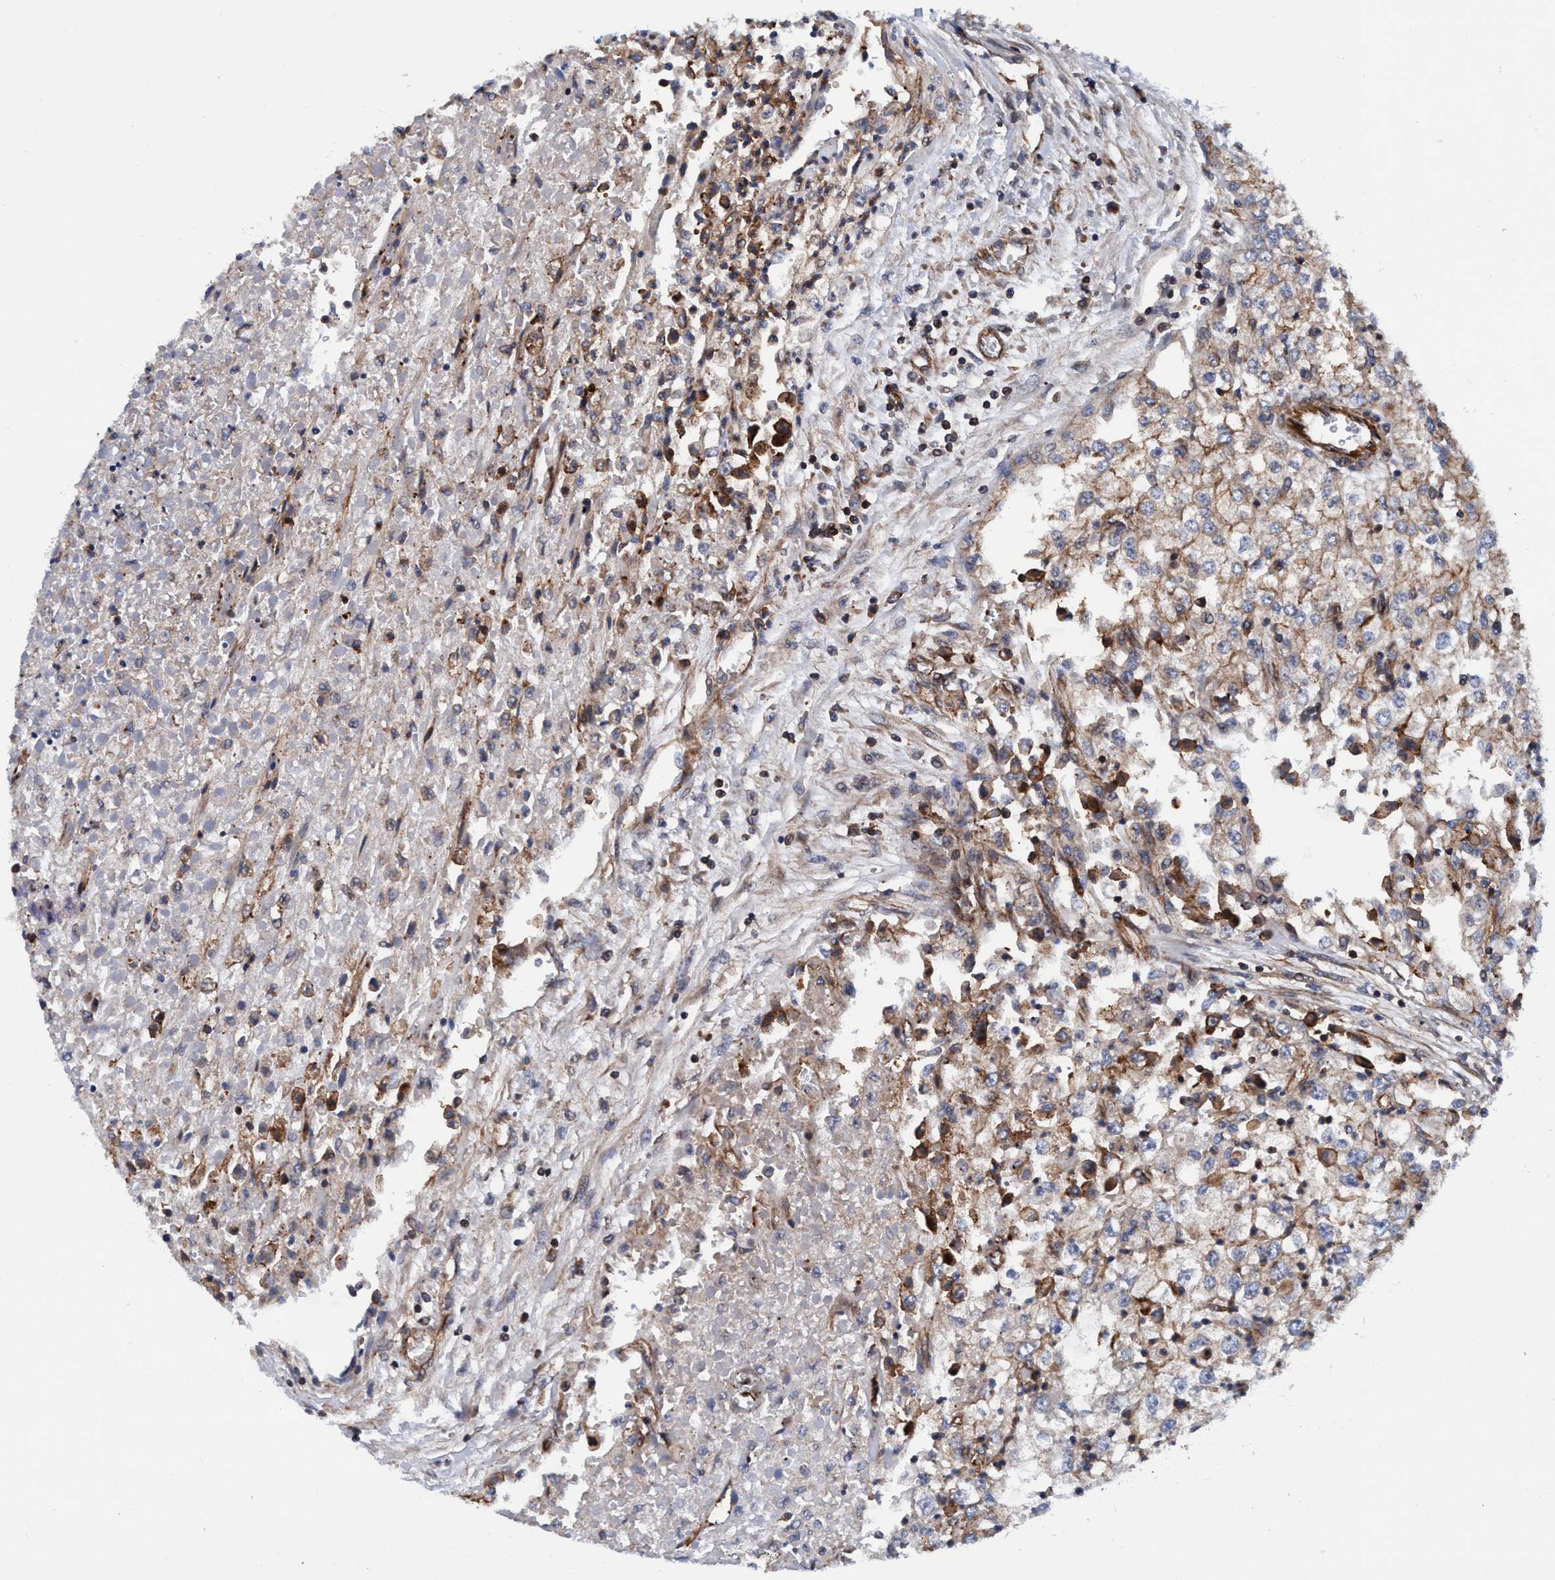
{"staining": {"intensity": "weak", "quantity": "<25%", "location": "cytoplasmic/membranous"}, "tissue": "renal cancer", "cell_type": "Tumor cells", "image_type": "cancer", "snomed": [{"axis": "morphology", "description": "Adenocarcinoma, NOS"}, {"axis": "topography", "description": "Kidney"}], "caption": "Renal cancer was stained to show a protein in brown. There is no significant staining in tumor cells.", "gene": "MCM3AP", "patient": {"sex": "female", "age": 54}}